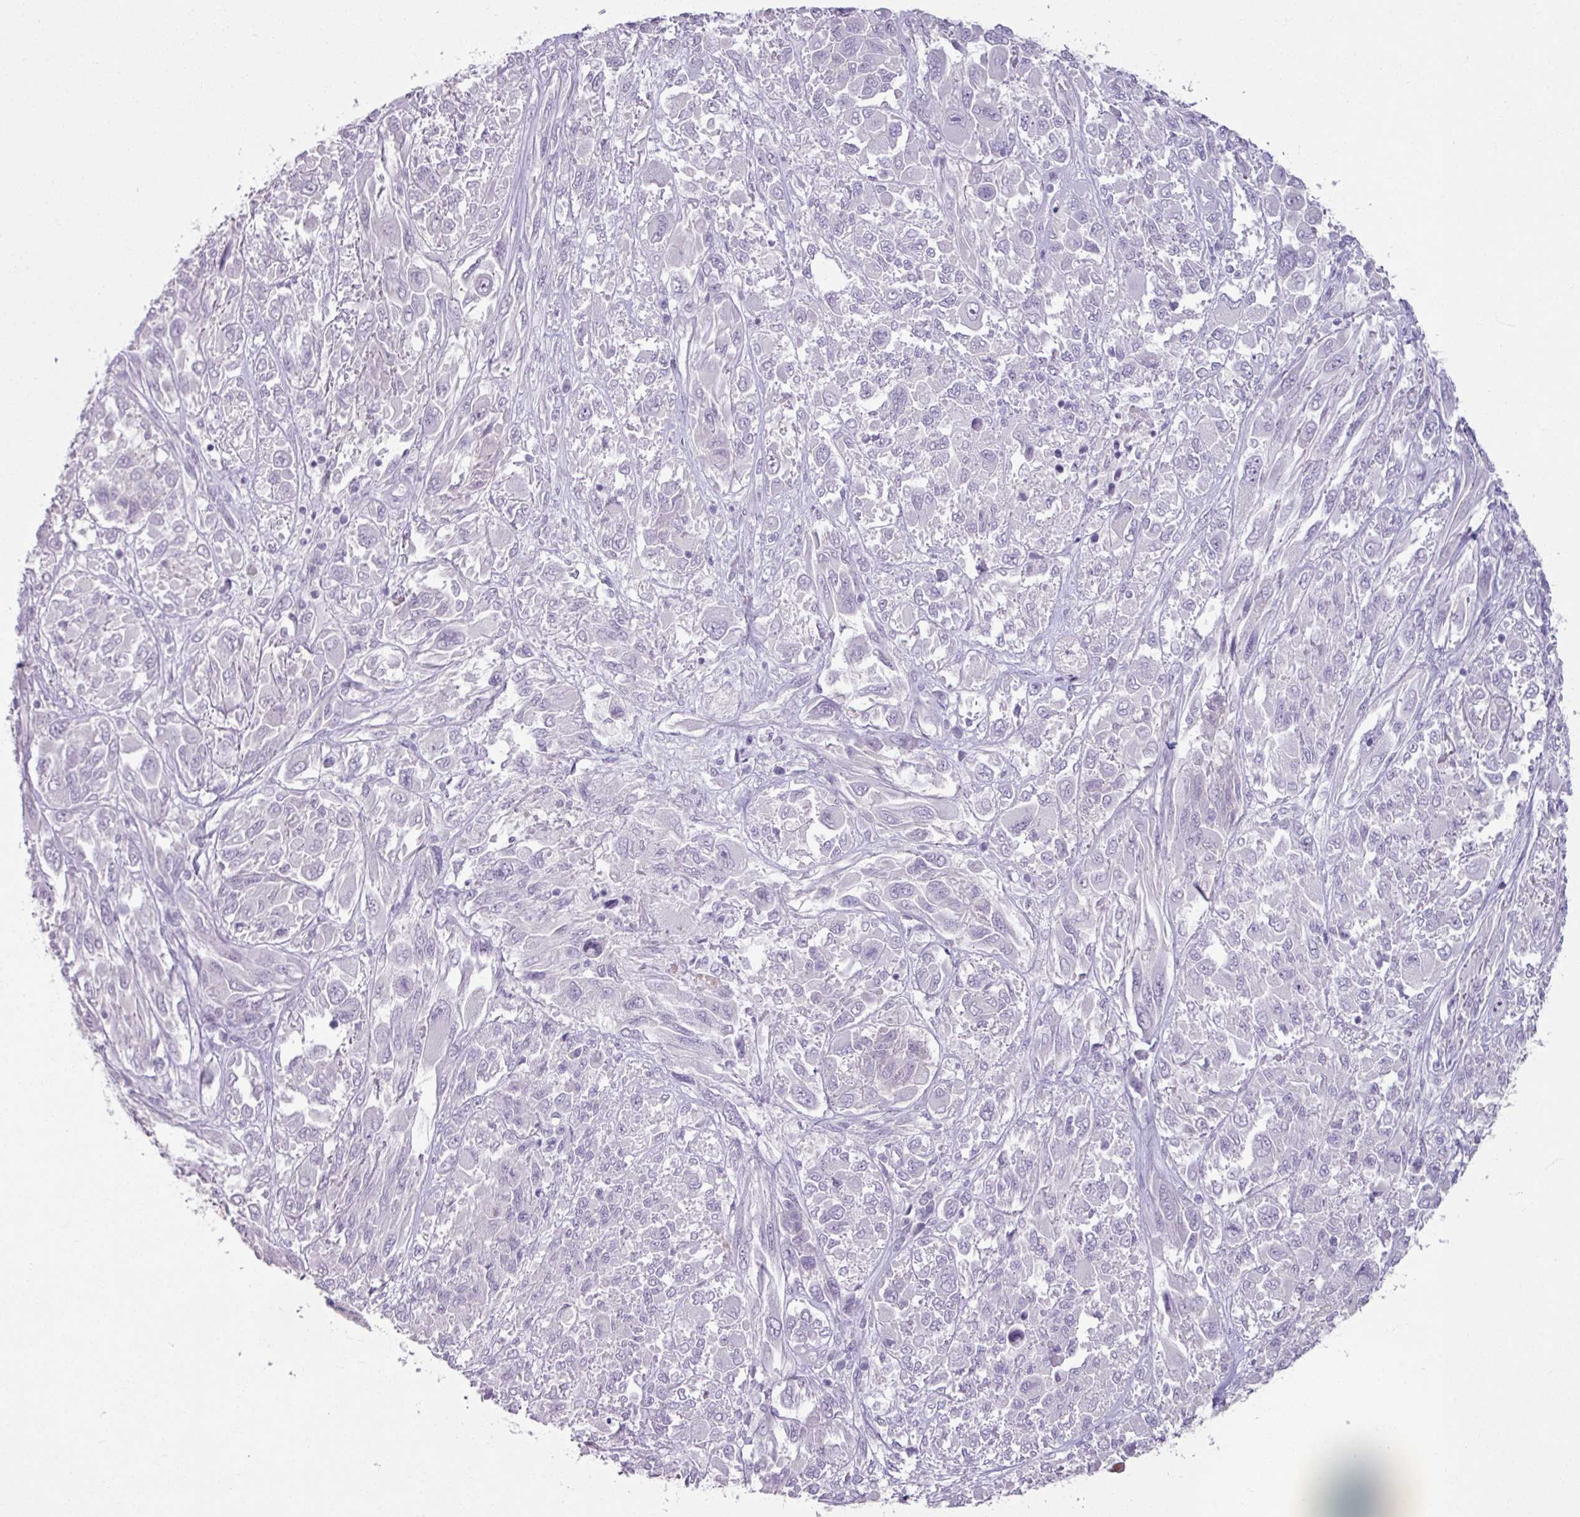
{"staining": {"intensity": "negative", "quantity": "none", "location": "none"}, "tissue": "melanoma", "cell_type": "Tumor cells", "image_type": "cancer", "snomed": [{"axis": "morphology", "description": "Malignant melanoma, NOS"}, {"axis": "topography", "description": "Skin"}], "caption": "This is an immunohistochemistry (IHC) micrograph of melanoma. There is no positivity in tumor cells.", "gene": "SLC27A5", "patient": {"sex": "female", "age": 91}}